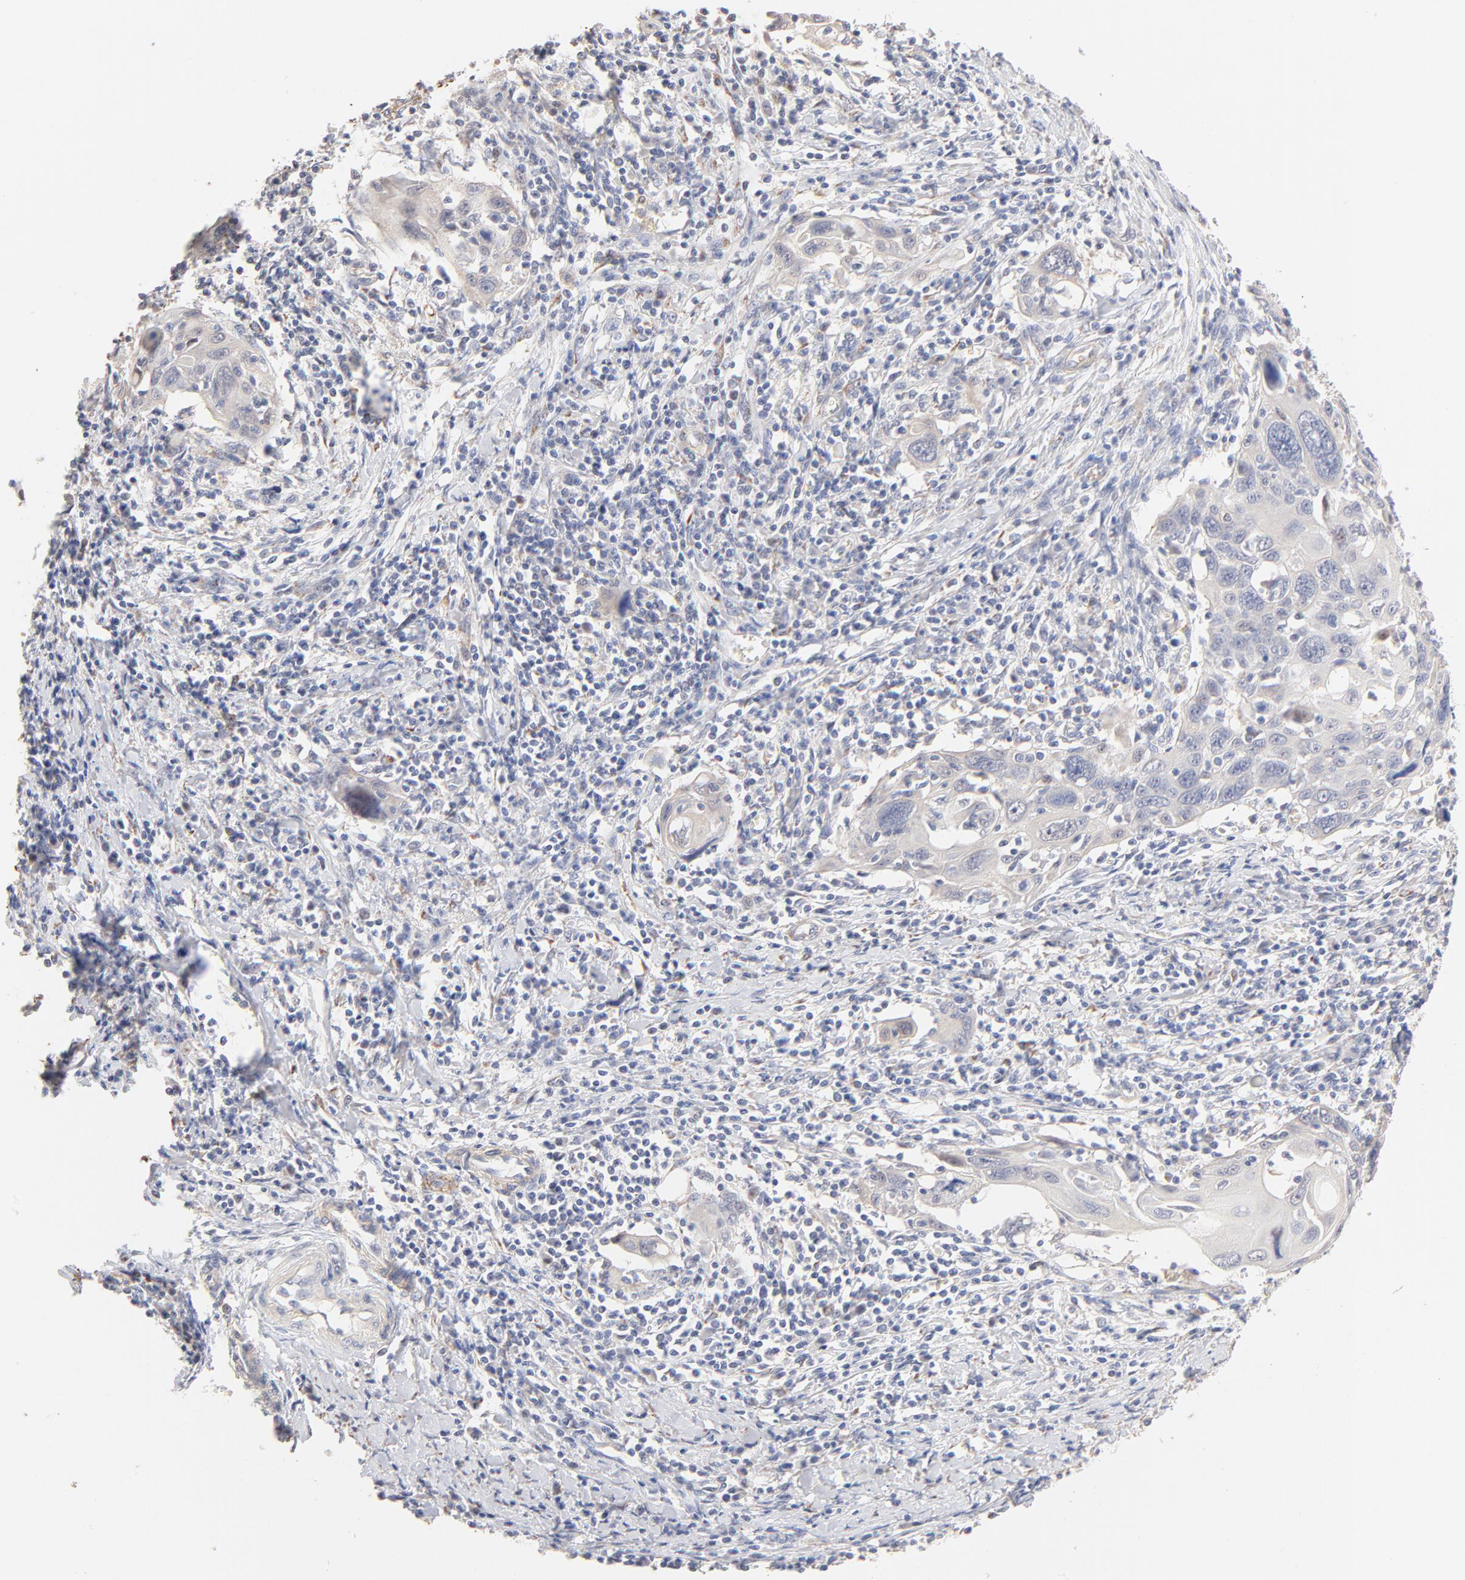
{"staining": {"intensity": "negative", "quantity": "none", "location": "none"}, "tissue": "cervical cancer", "cell_type": "Tumor cells", "image_type": "cancer", "snomed": [{"axis": "morphology", "description": "Squamous cell carcinoma, NOS"}, {"axis": "topography", "description": "Cervix"}], "caption": "There is no significant staining in tumor cells of cervical cancer (squamous cell carcinoma).", "gene": "SPTB", "patient": {"sex": "female", "age": 54}}